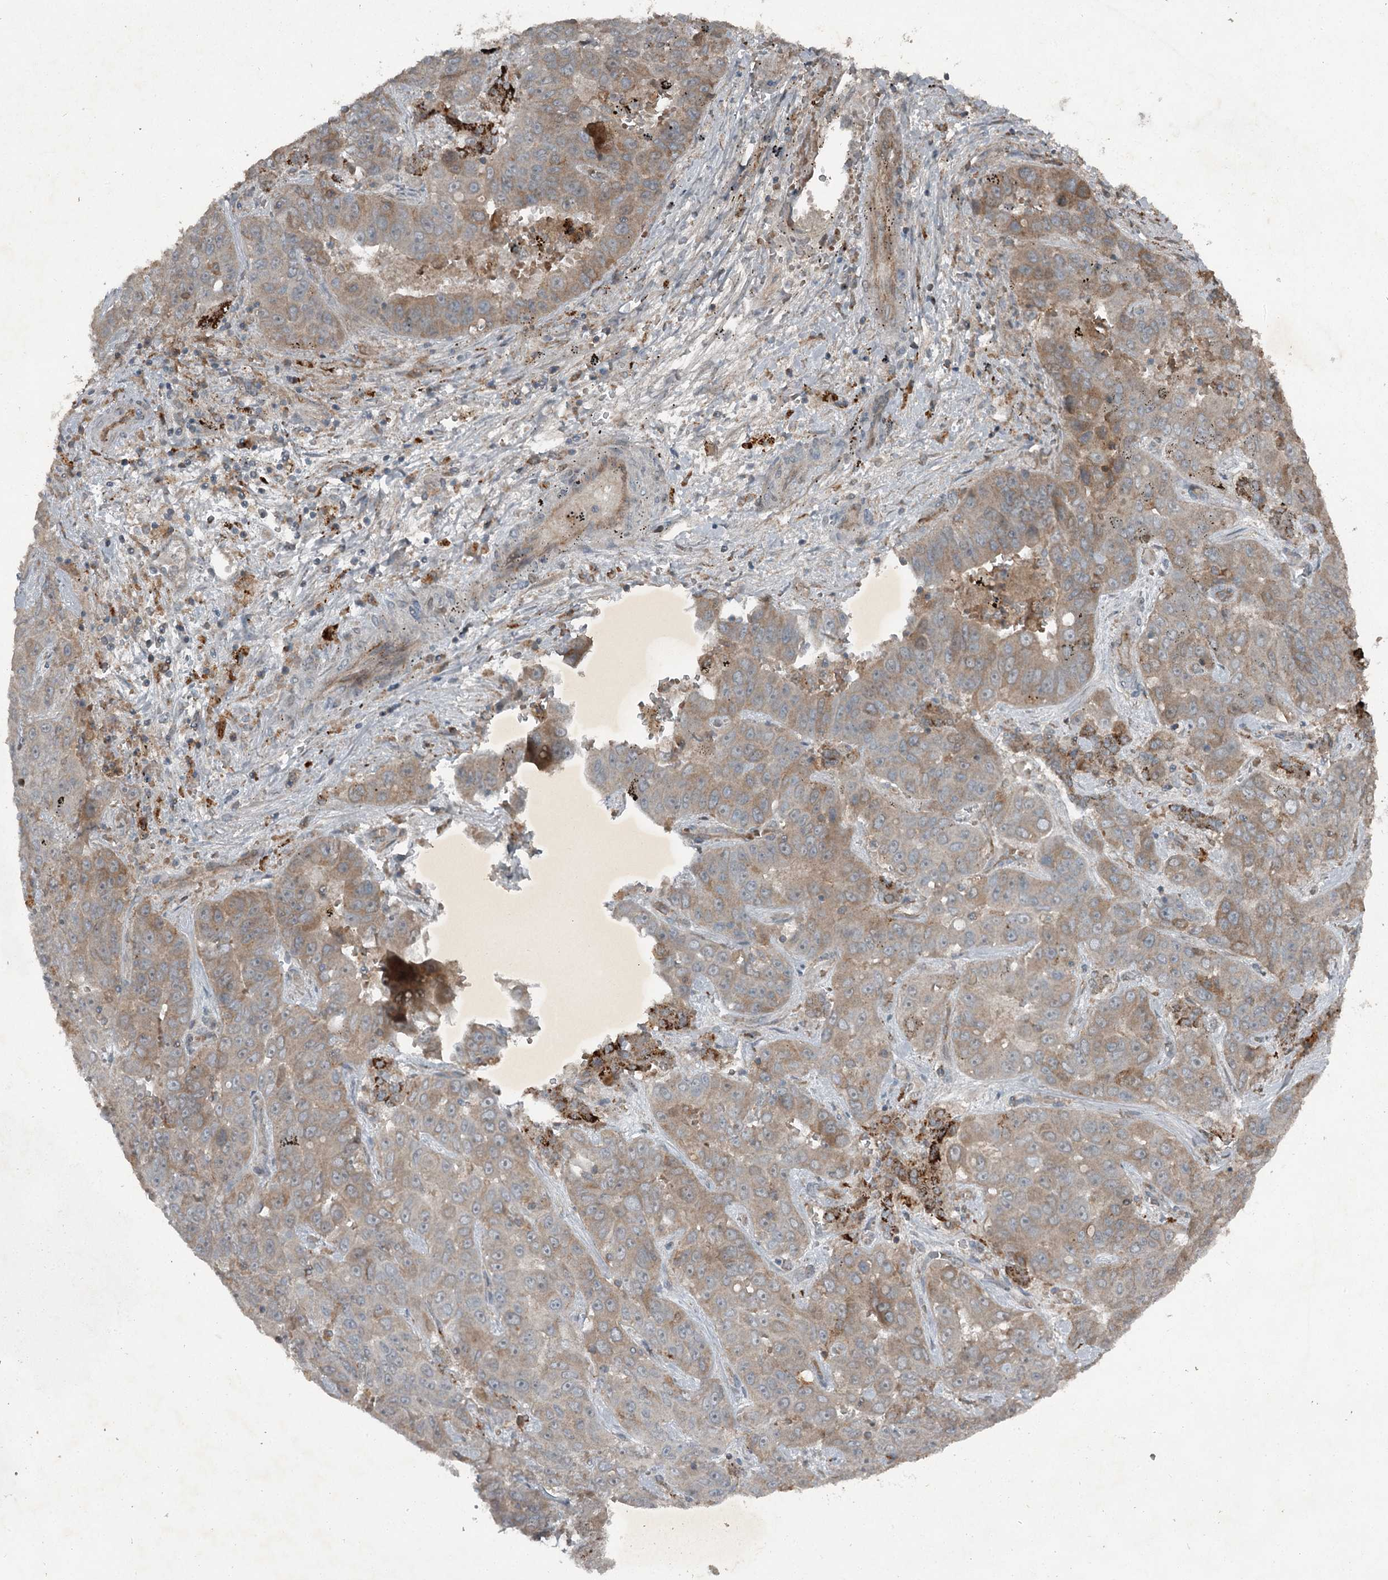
{"staining": {"intensity": "moderate", "quantity": "25%-75%", "location": "cytoplasmic/membranous"}, "tissue": "liver cancer", "cell_type": "Tumor cells", "image_type": "cancer", "snomed": [{"axis": "morphology", "description": "Cholangiocarcinoma"}, {"axis": "topography", "description": "Liver"}], "caption": "Human liver cholangiocarcinoma stained with a protein marker reveals moderate staining in tumor cells.", "gene": "SLC39A8", "patient": {"sex": "female", "age": 52}}